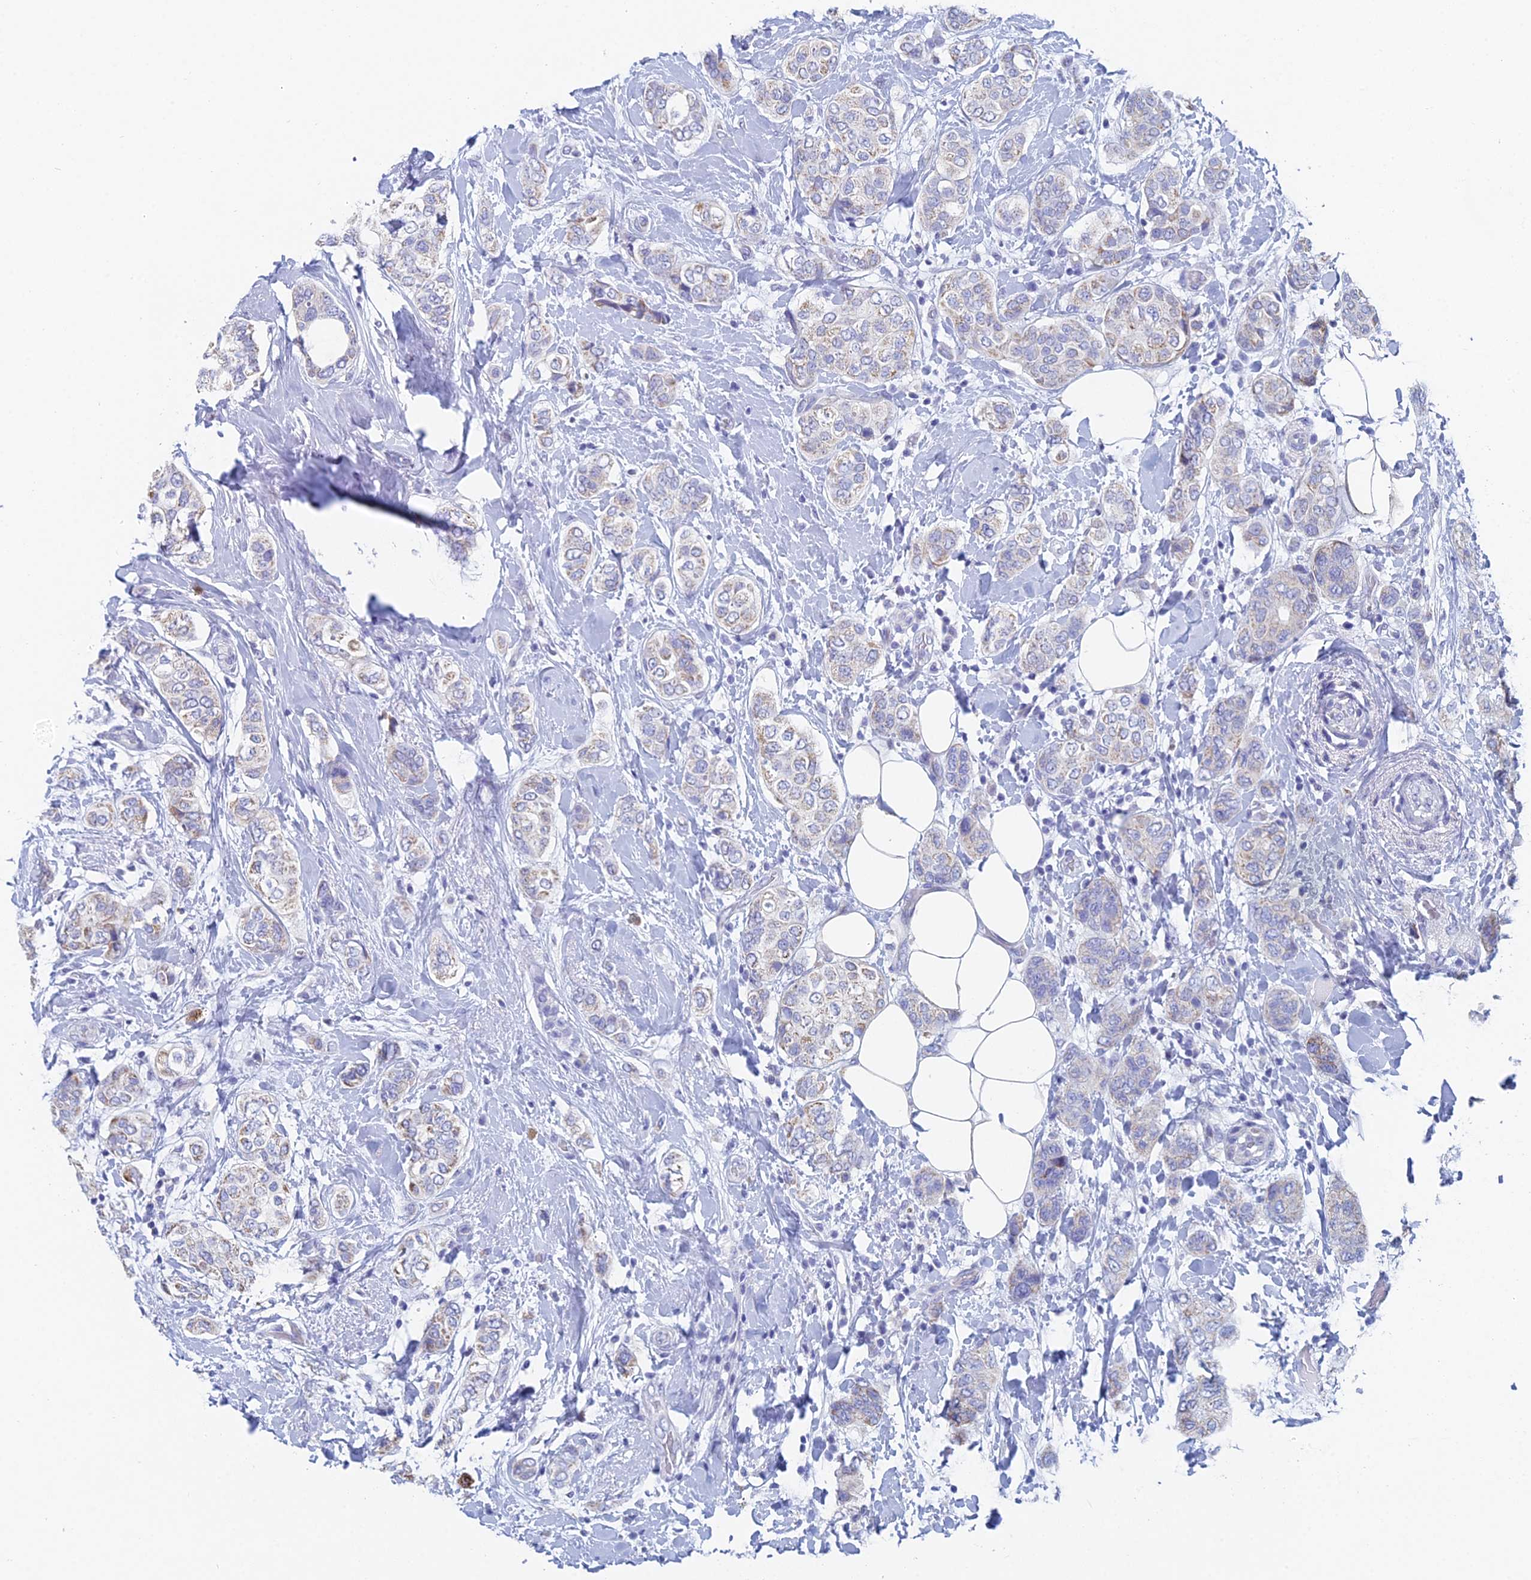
{"staining": {"intensity": "weak", "quantity": "25%-75%", "location": "cytoplasmic/membranous"}, "tissue": "breast cancer", "cell_type": "Tumor cells", "image_type": "cancer", "snomed": [{"axis": "morphology", "description": "Lobular carcinoma"}, {"axis": "topography", "description": "Breast"}], "caption": "High-magnification brightfield microscopy of lobular carcinoma (breast) stained with DAB (3,3'-diaminobenzidine) (brown) and counterstained with hematoxylin (blue). tumor cells exhibit weak cytoplasmic/membranous expression is identified in approximately25%-75% of cells.", "gene": "ACSM1", "patient": {"sex": "female", "age": 51}}